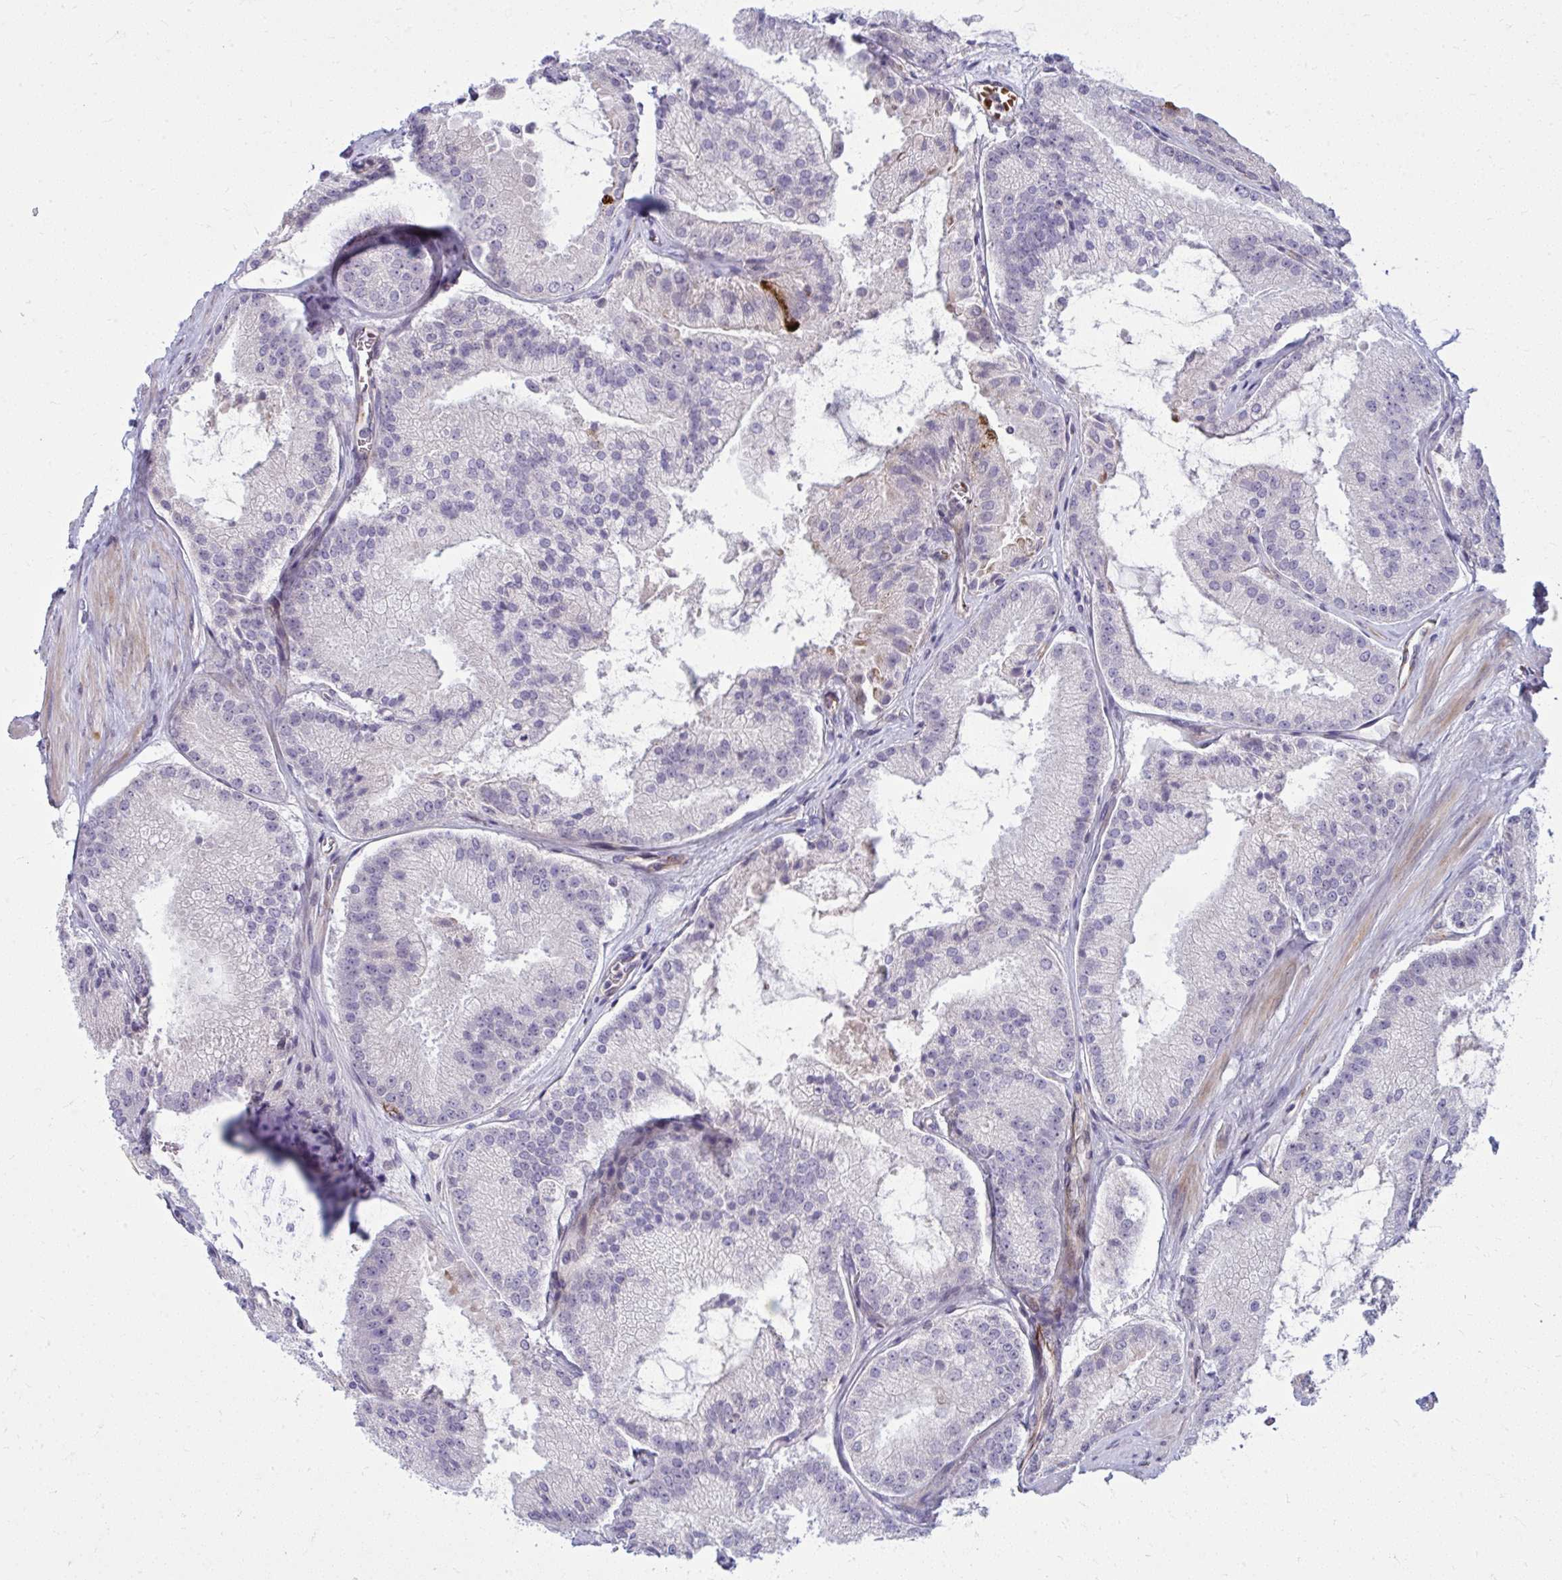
{"staining": {"intensity": "negative", "quantity": "none", "location": "none"}, "tissue": "prostate cancer", "cell_type": "Tumor cells", "image_type": "cancer", "snomed": [{"axis": "morphology", "description": "Adenocarcinoma, High grade"}, {"axis": "topography", "description": "Prostate"}], "caption": "Image shows no significant protein expression in tumor cells of prostate high-grade adenocarcinoma.", "gene": "SLC14A1", "patient": {"sex": "male", "age": 73}}